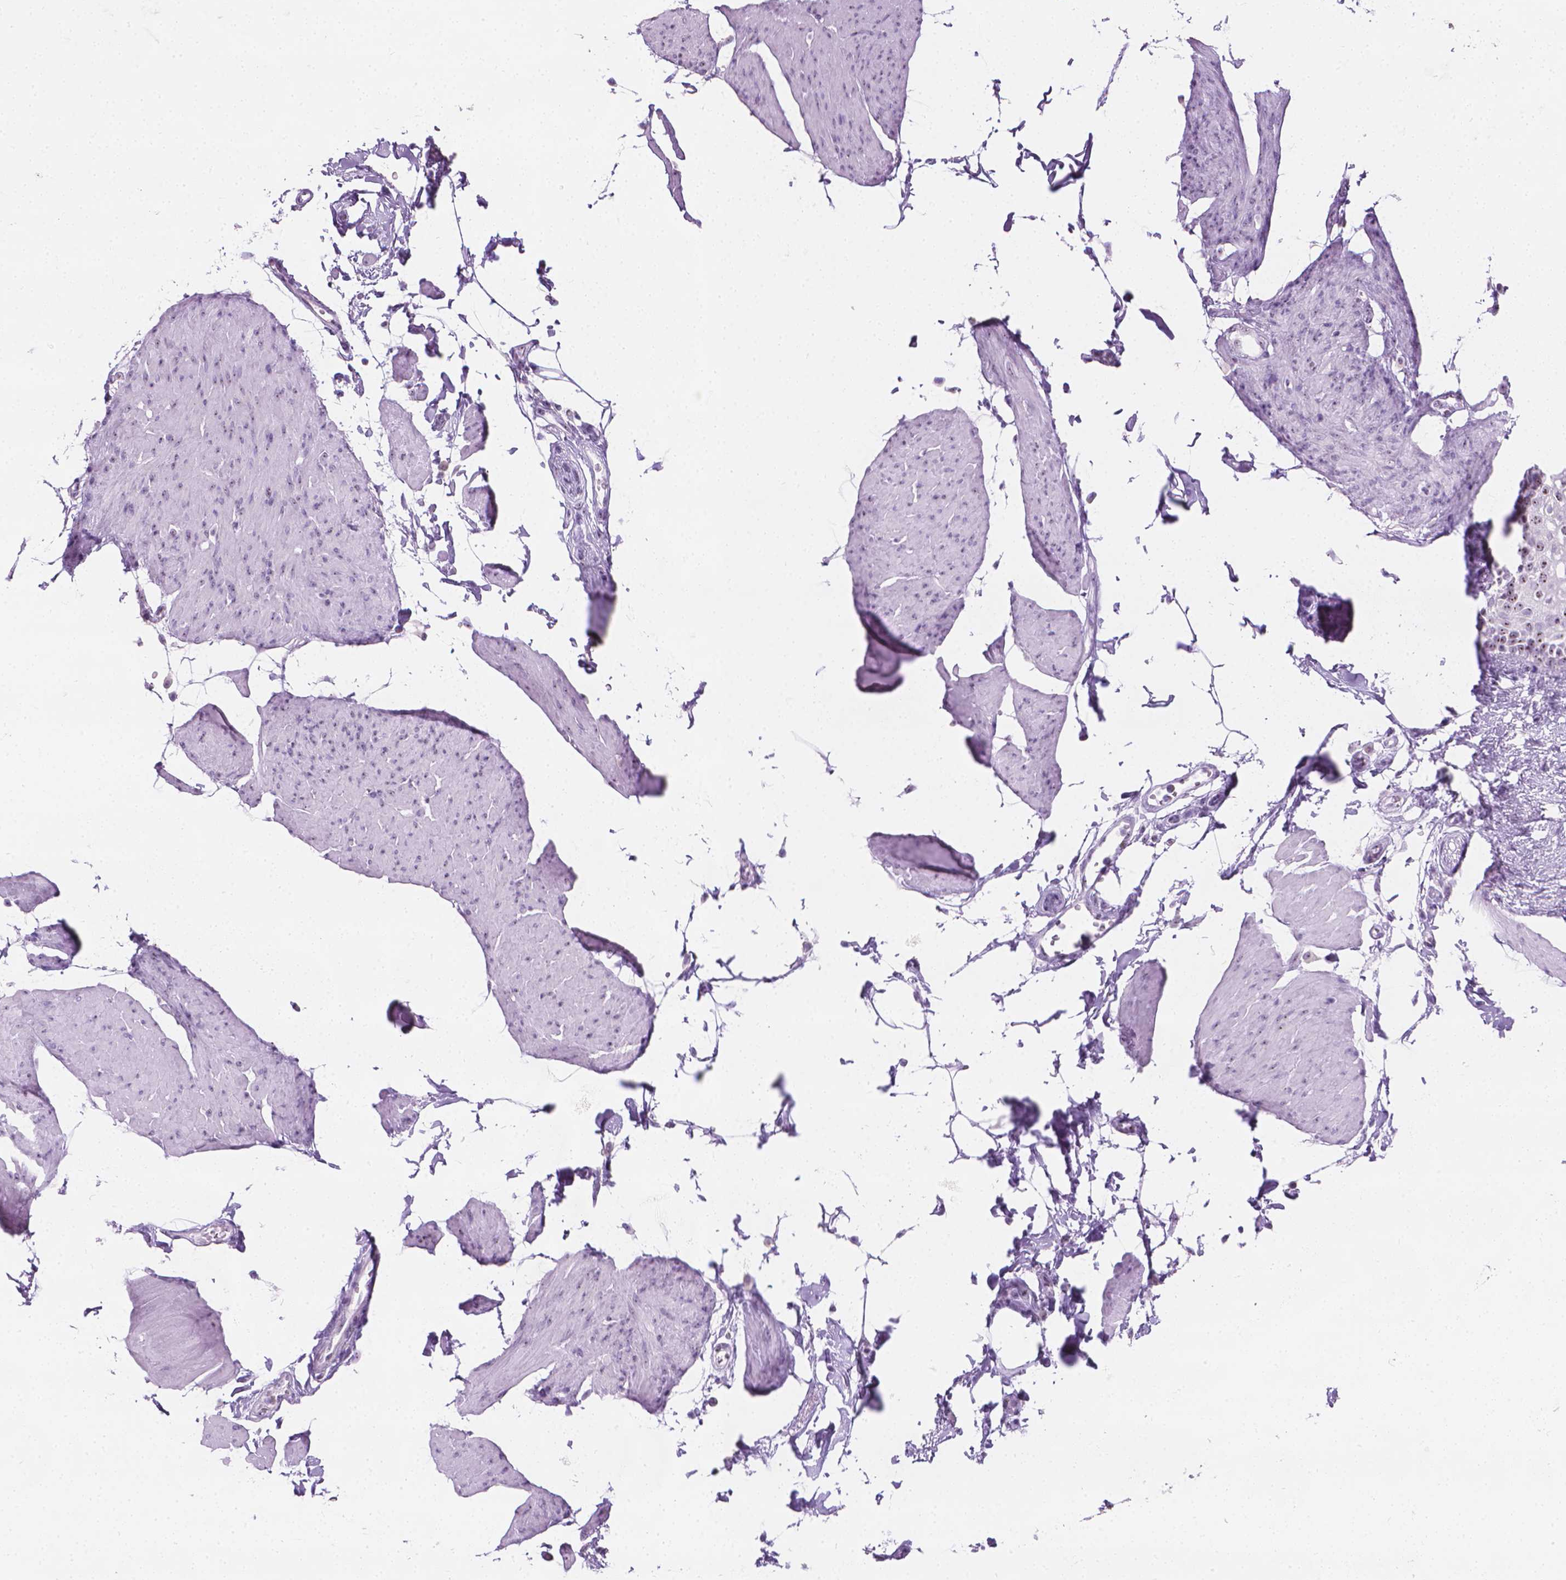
{"staining": {"intensity": "weak", "quantity": ">75%", "location": "nuclear"}, "tissue": "smooth muscle", "cell_type": "Smooth muscle cells", "image_type": "normal", "snomed": [{"axis": "morphology", "description": "Normal tissue, NOS"}, {"axis": "topography", "description": "Adipose tissue"}, {"axis": "topography", "description": "Smooth muscle"}, {"axis": "topography", "description": "Peripheral nerve tissue"}], "caption": "Smooth muscle stained for a protein displays weak nuclear positivity in smooth muscle cells. The staining was performed using DAB, with brown indicating positive protein expression. Nuclei are stained blue with hematoxylin.", "gene": "NOL7", "patient": {"sex": "male", "age": 83}}